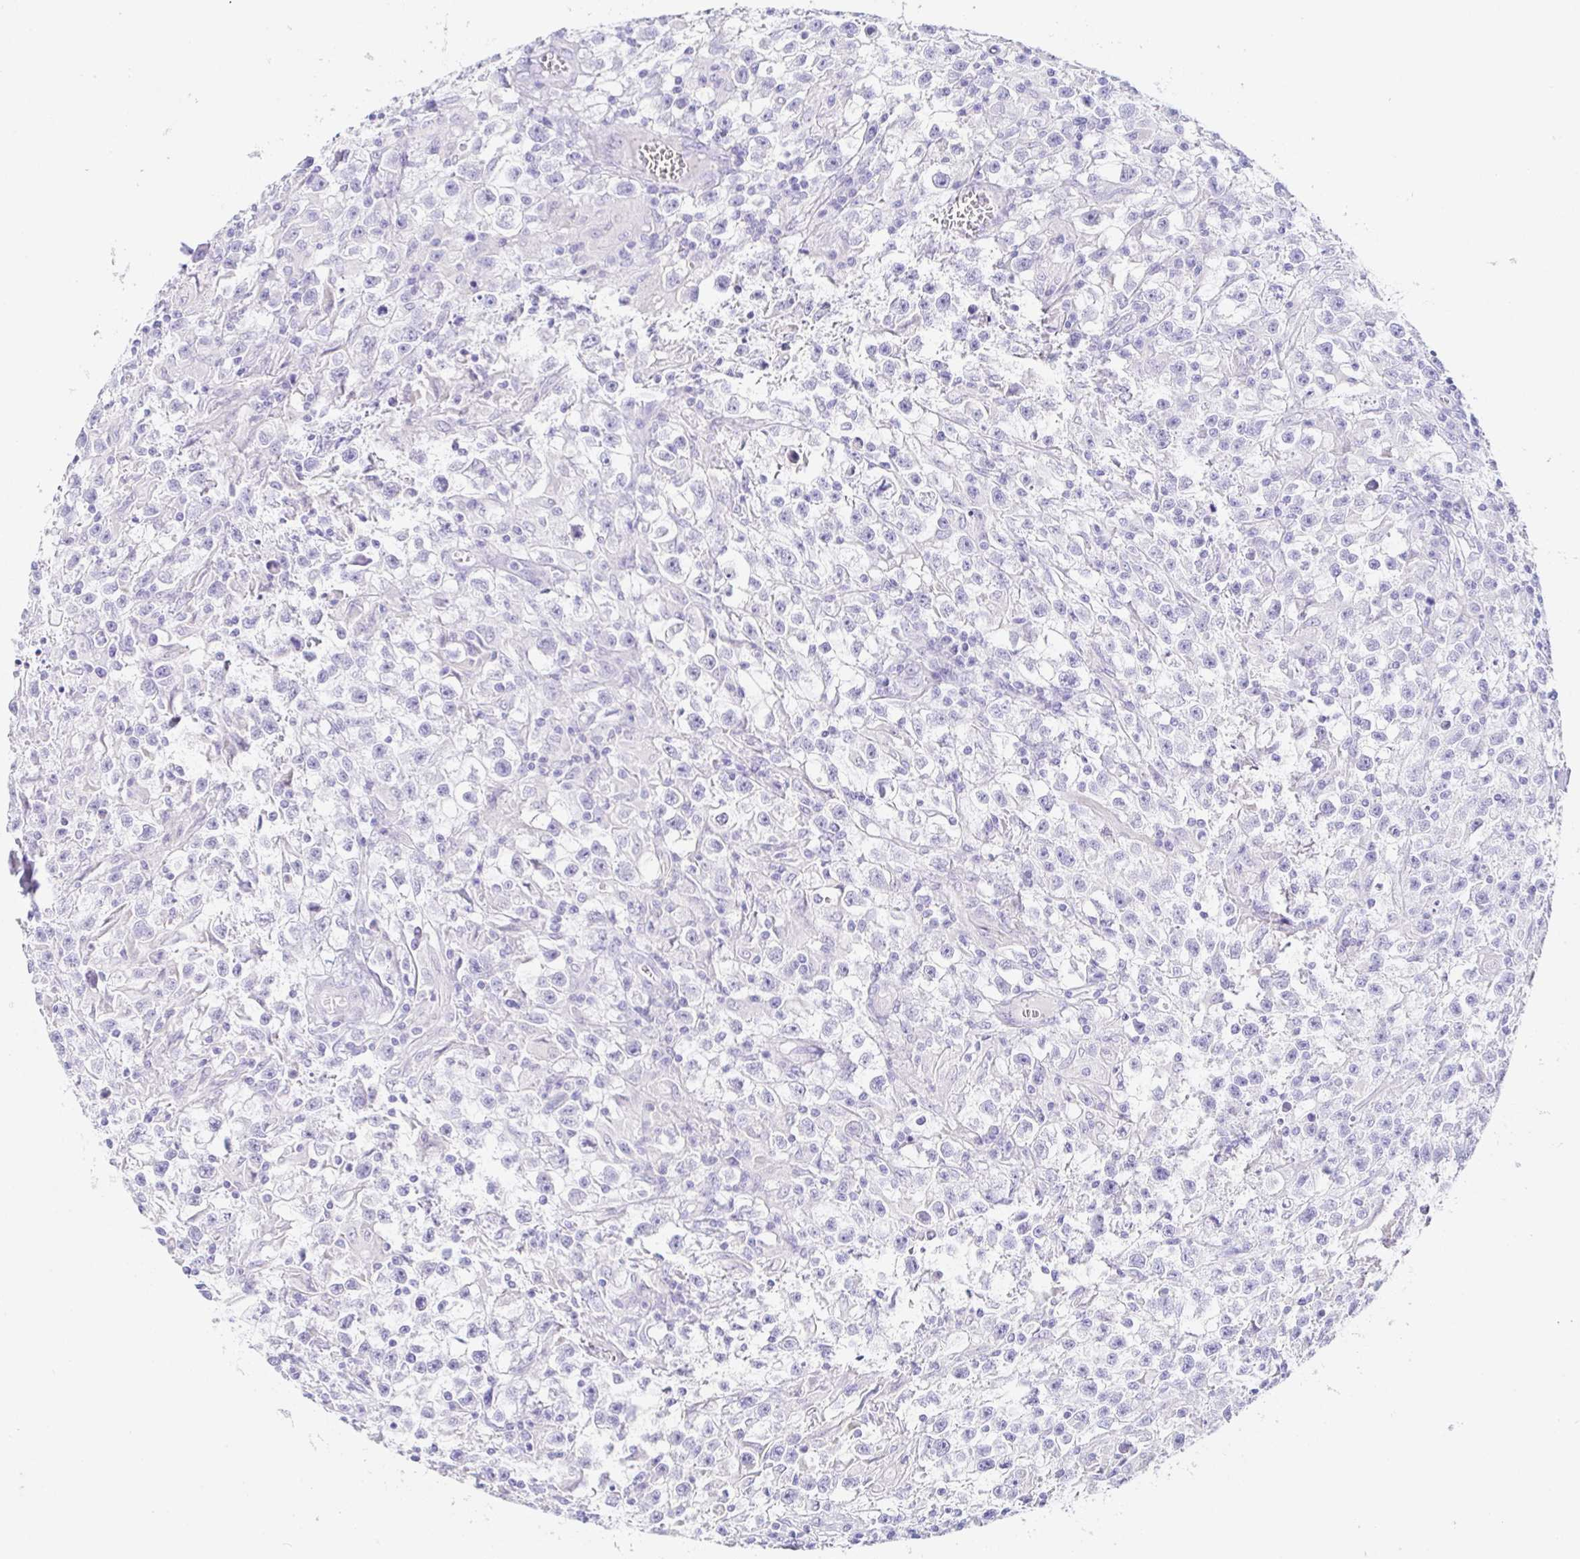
{"staining": {"intensity": "negative", "quantity": "none", "location": "none"}, "tissue": "testis cancer", "cell_type": "Tumor cells", "image_type": "cancer", "snomed": [{"axis": "morphology", "description": "Seminoma, NOS"}, {"axis": "topography", "description": "Testis"}], "caption": "High power microscopy image of an IHC micrograph of testis cancer, revealing no significant positivity in tumor cells.", "gene": "PAX8", "patient": {"sex": "male", "age": 31}}